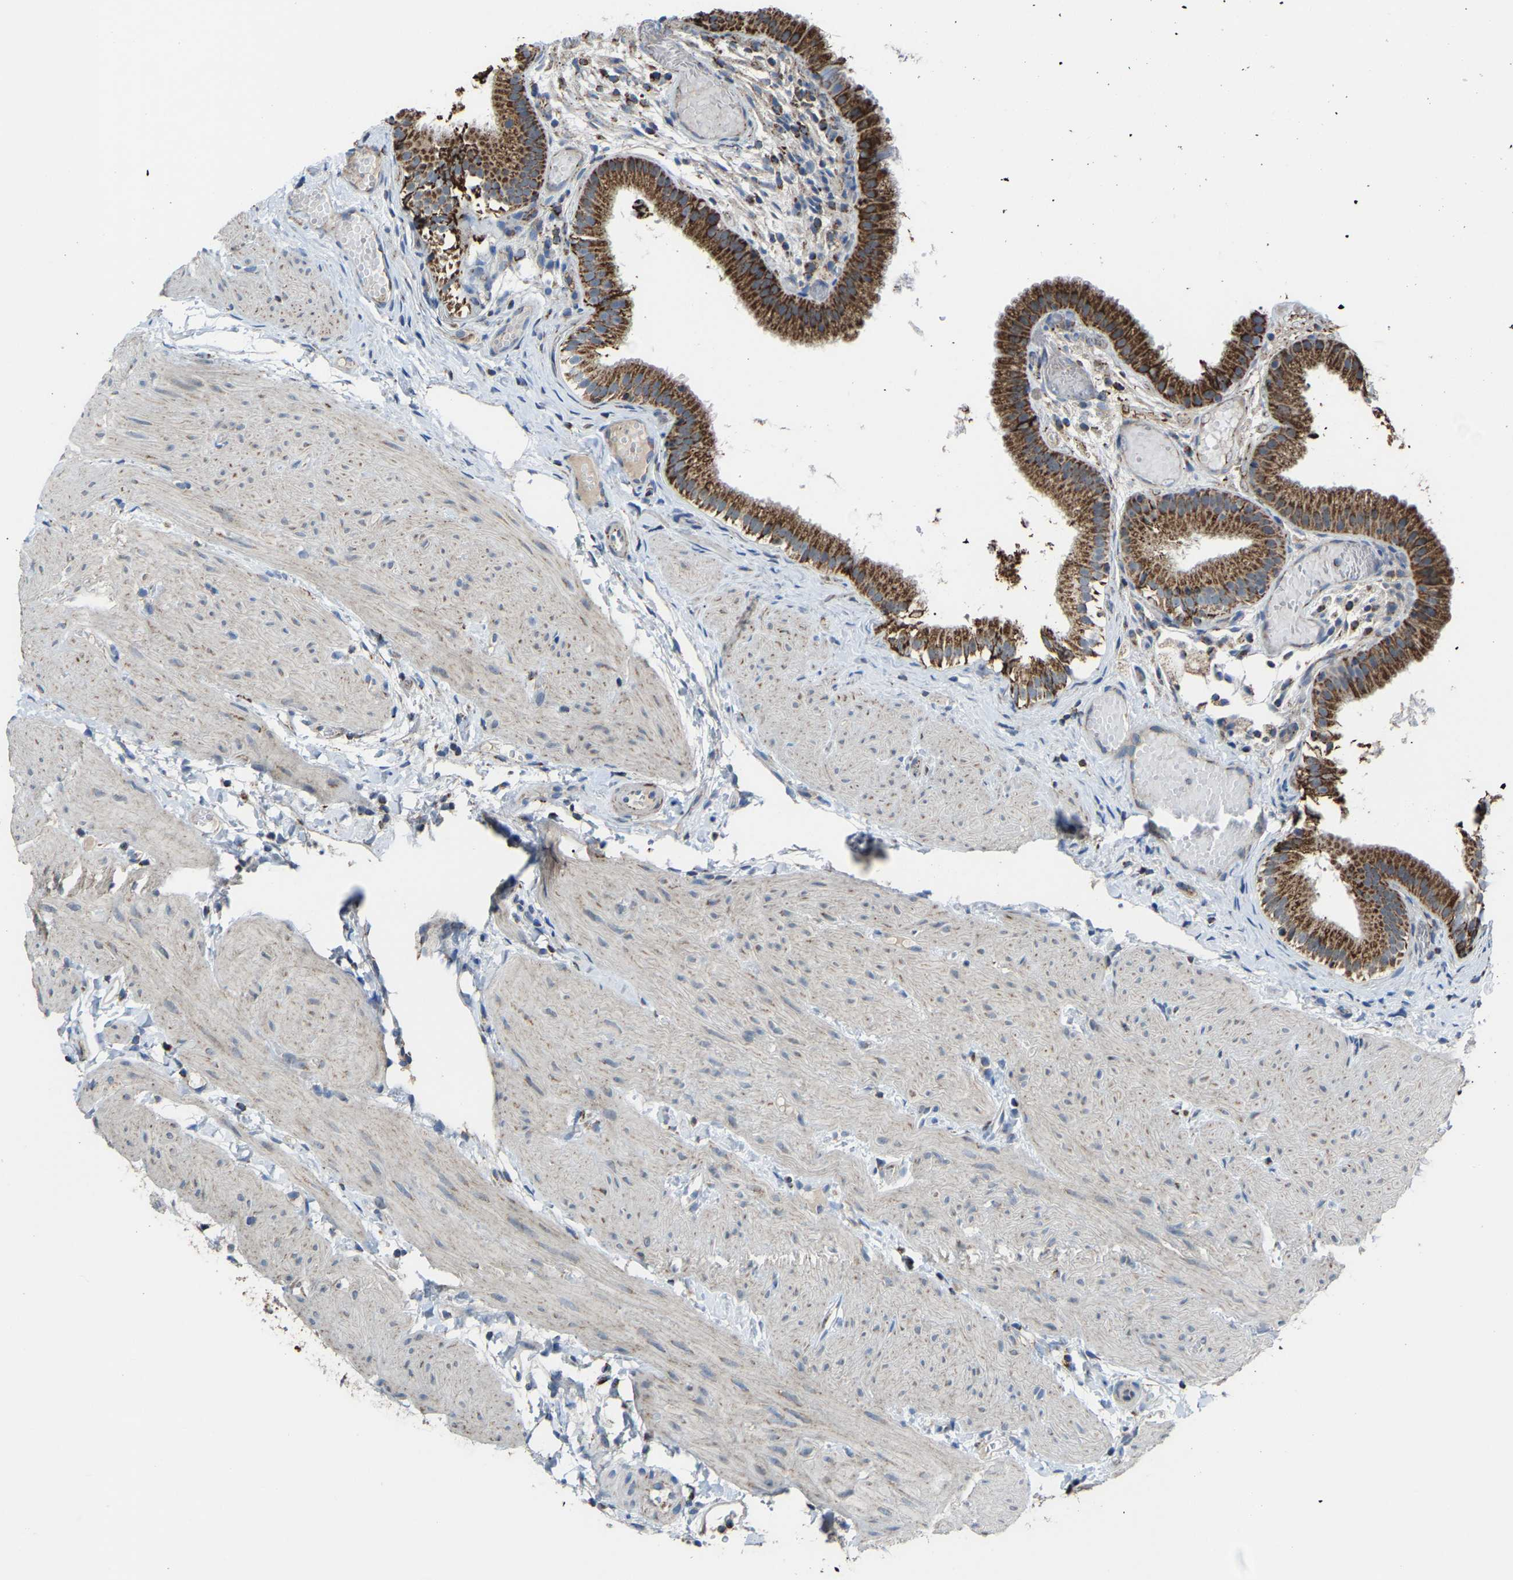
{"staining": {"intensity": "strong", "quantity": ">75%", "location": "cytoplasmic/membranous"}, "tissue": "gallbladder", "cell_type": "Glandular cells", "image_type": "normal", "snomed": [{"axis": "morphology", "description": "Normal tissue, NOS"}, {"axis": "topography", "description": "Gallbladder"}], "caption": "Protein staining reveals strong cytoplasmic/membranous expression in approximately >75% of glandular cells in unremarkable gallbladder. (DAB (3,3'-diaminobenzidine) IHC, brown staining for protein, blue staining for nuclei).", "gene": "CANT1", "patient": {"sex": "female", "age": 26}}